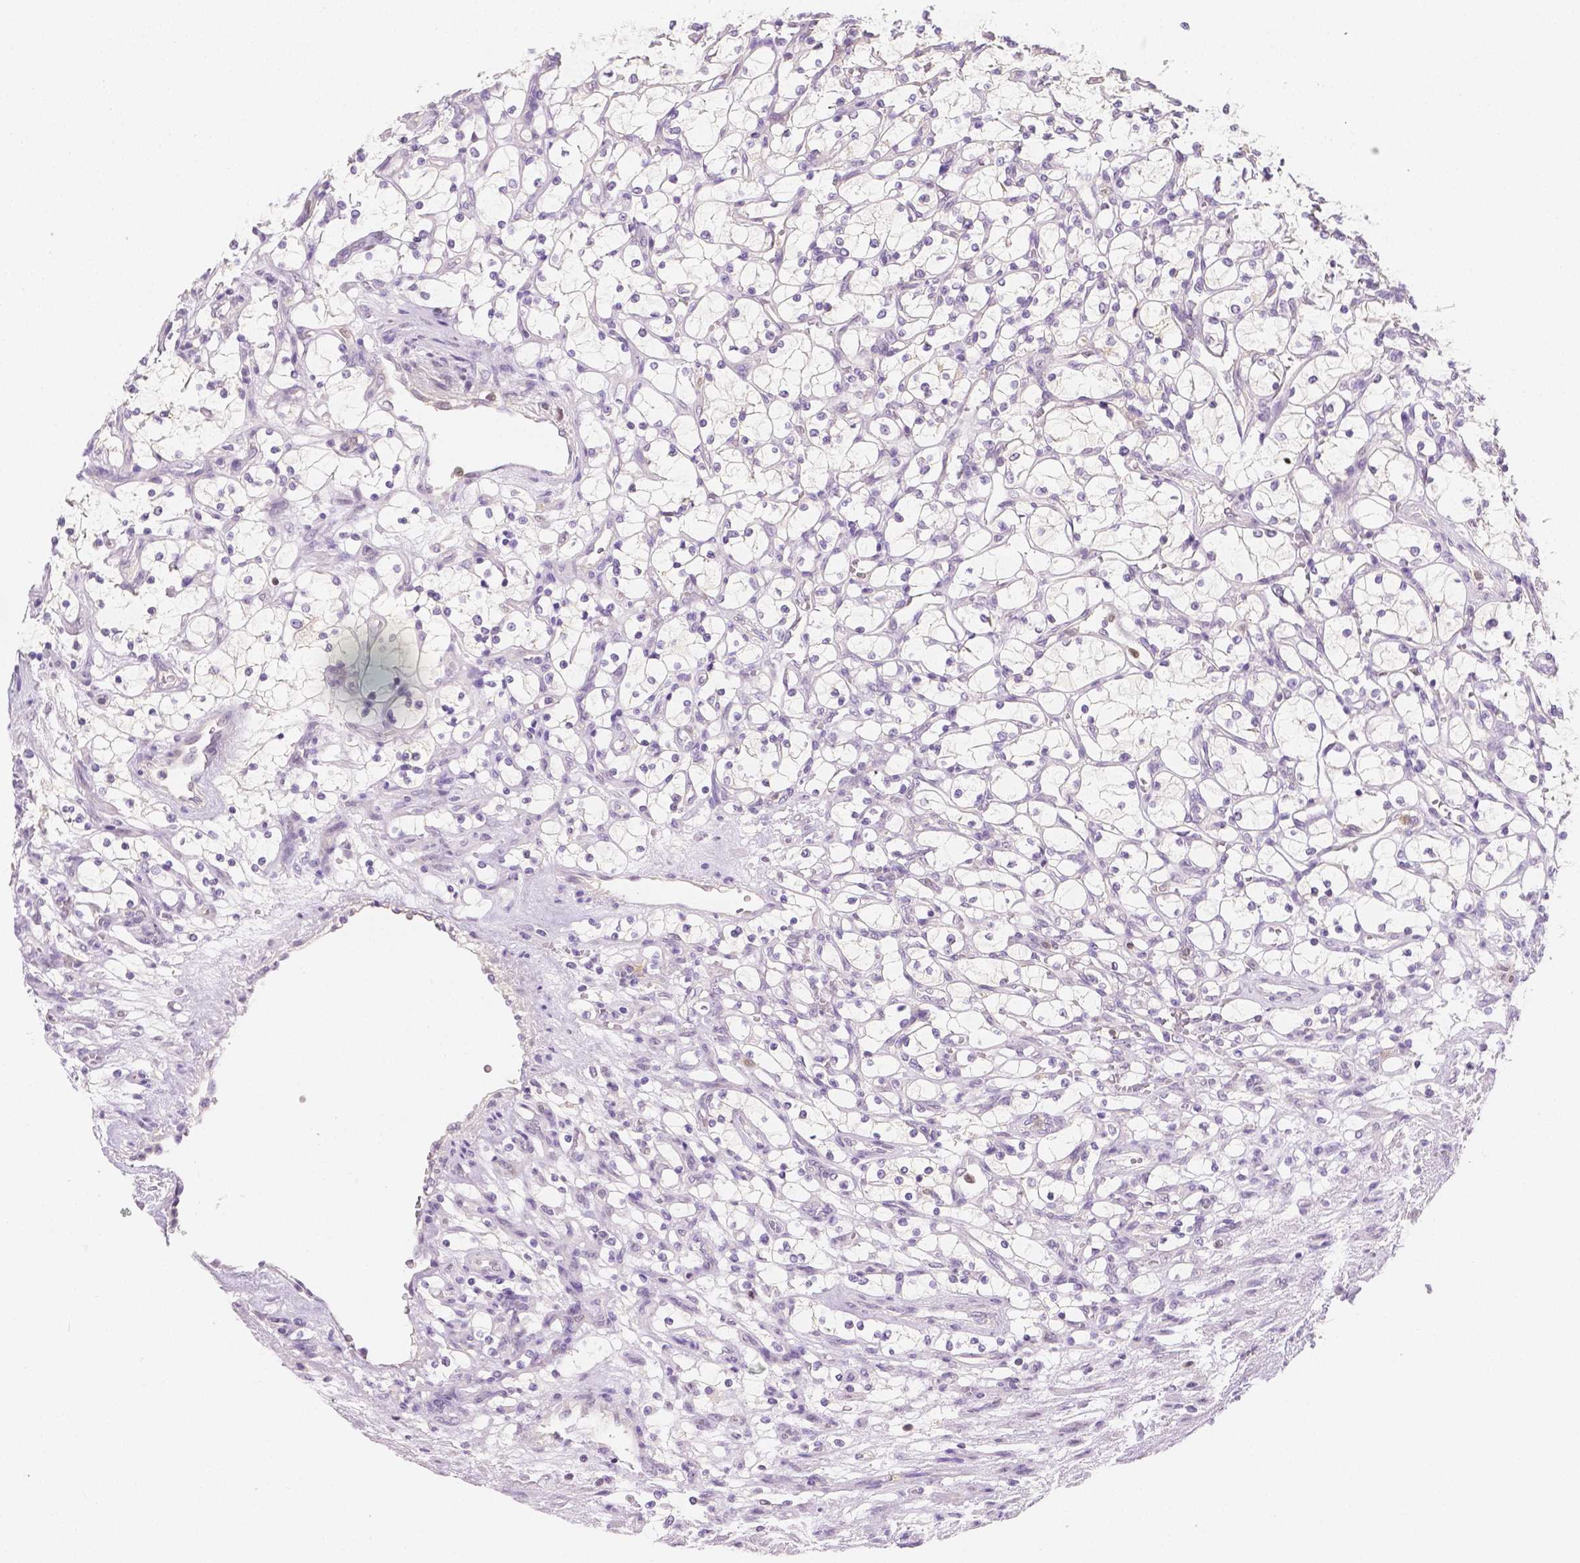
{"staining": {"intensity": "negative", "quantity": "none", "location": "none"}, "tissue": "renal cancer", "cell_type": "Tumor cells", "image_type": "cancer", "snomed": [{"axis": "morphology", "description": "Adenocarcinoma, NOS"}, {"axis": "topography", "description": "Kidney"}], "caption": "Photomicrograph shows no significant protein expression in tumor cells of renal adenocarcinoma.", "gene": "SGTB", "patient": {"sex": "female", "age": 69}}